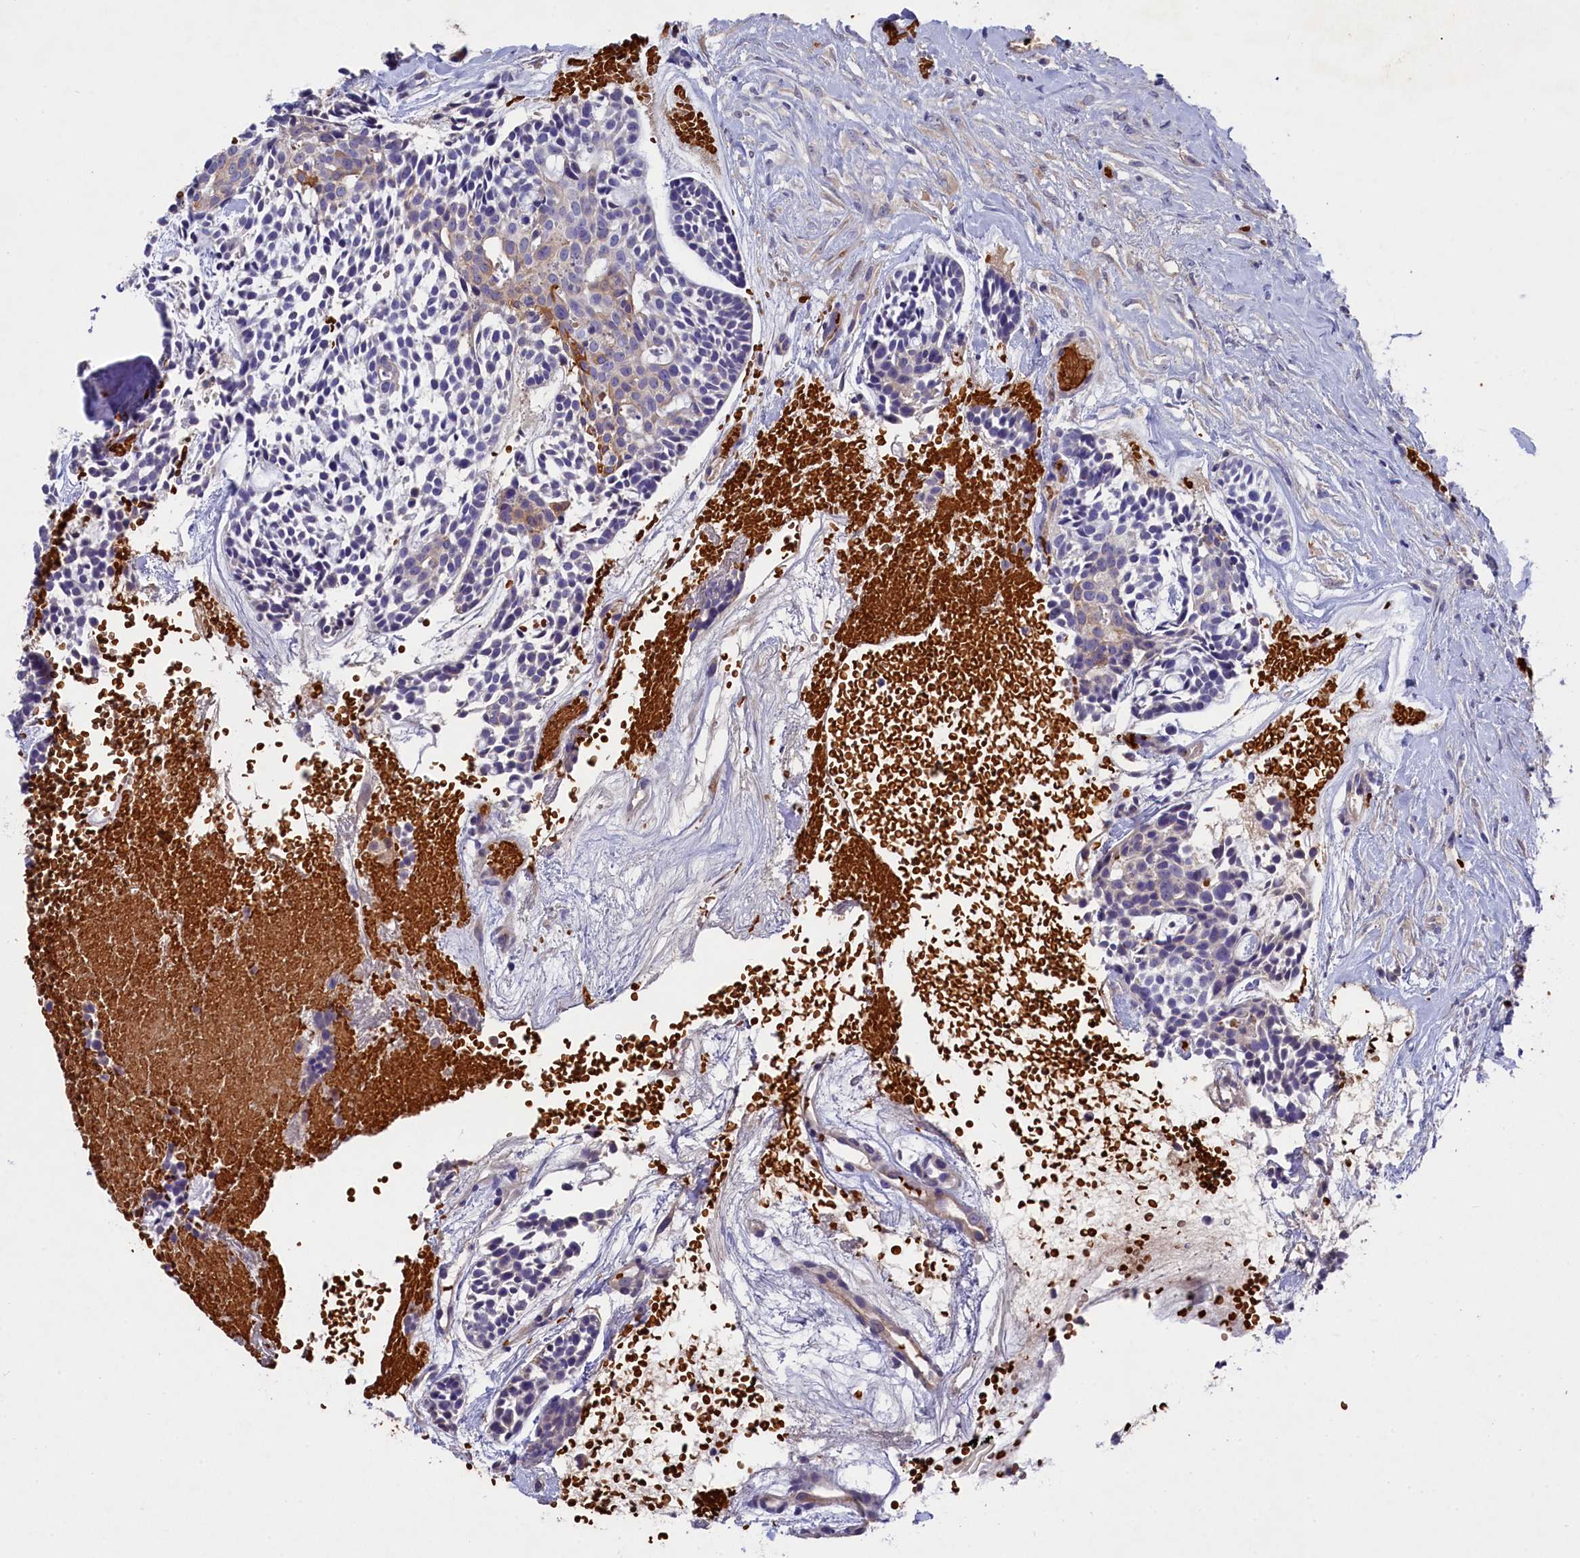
{"staining": {"intensity": "weak", "quantity": "<25%", "location": "cytoplasmic/membranous"}, "tissue": "head and neck cancer", "cell_type": "Tumor cells", "image_type": "cancer", "snomed": [{"axis": "morphology", "description": "Adenocarcinoma, NOS"}, {"axis": "topography", "description": "Subcutis"}, {"axis": "topography", "description": "Head-Neck"}], "caption": "Immunohistochemical staining of human head and neck adenocarcinoma exhibits no significant positivity in tumor cells.", "gene": "LHFPL4", "patient": {"sex": "female", "age": 73}}